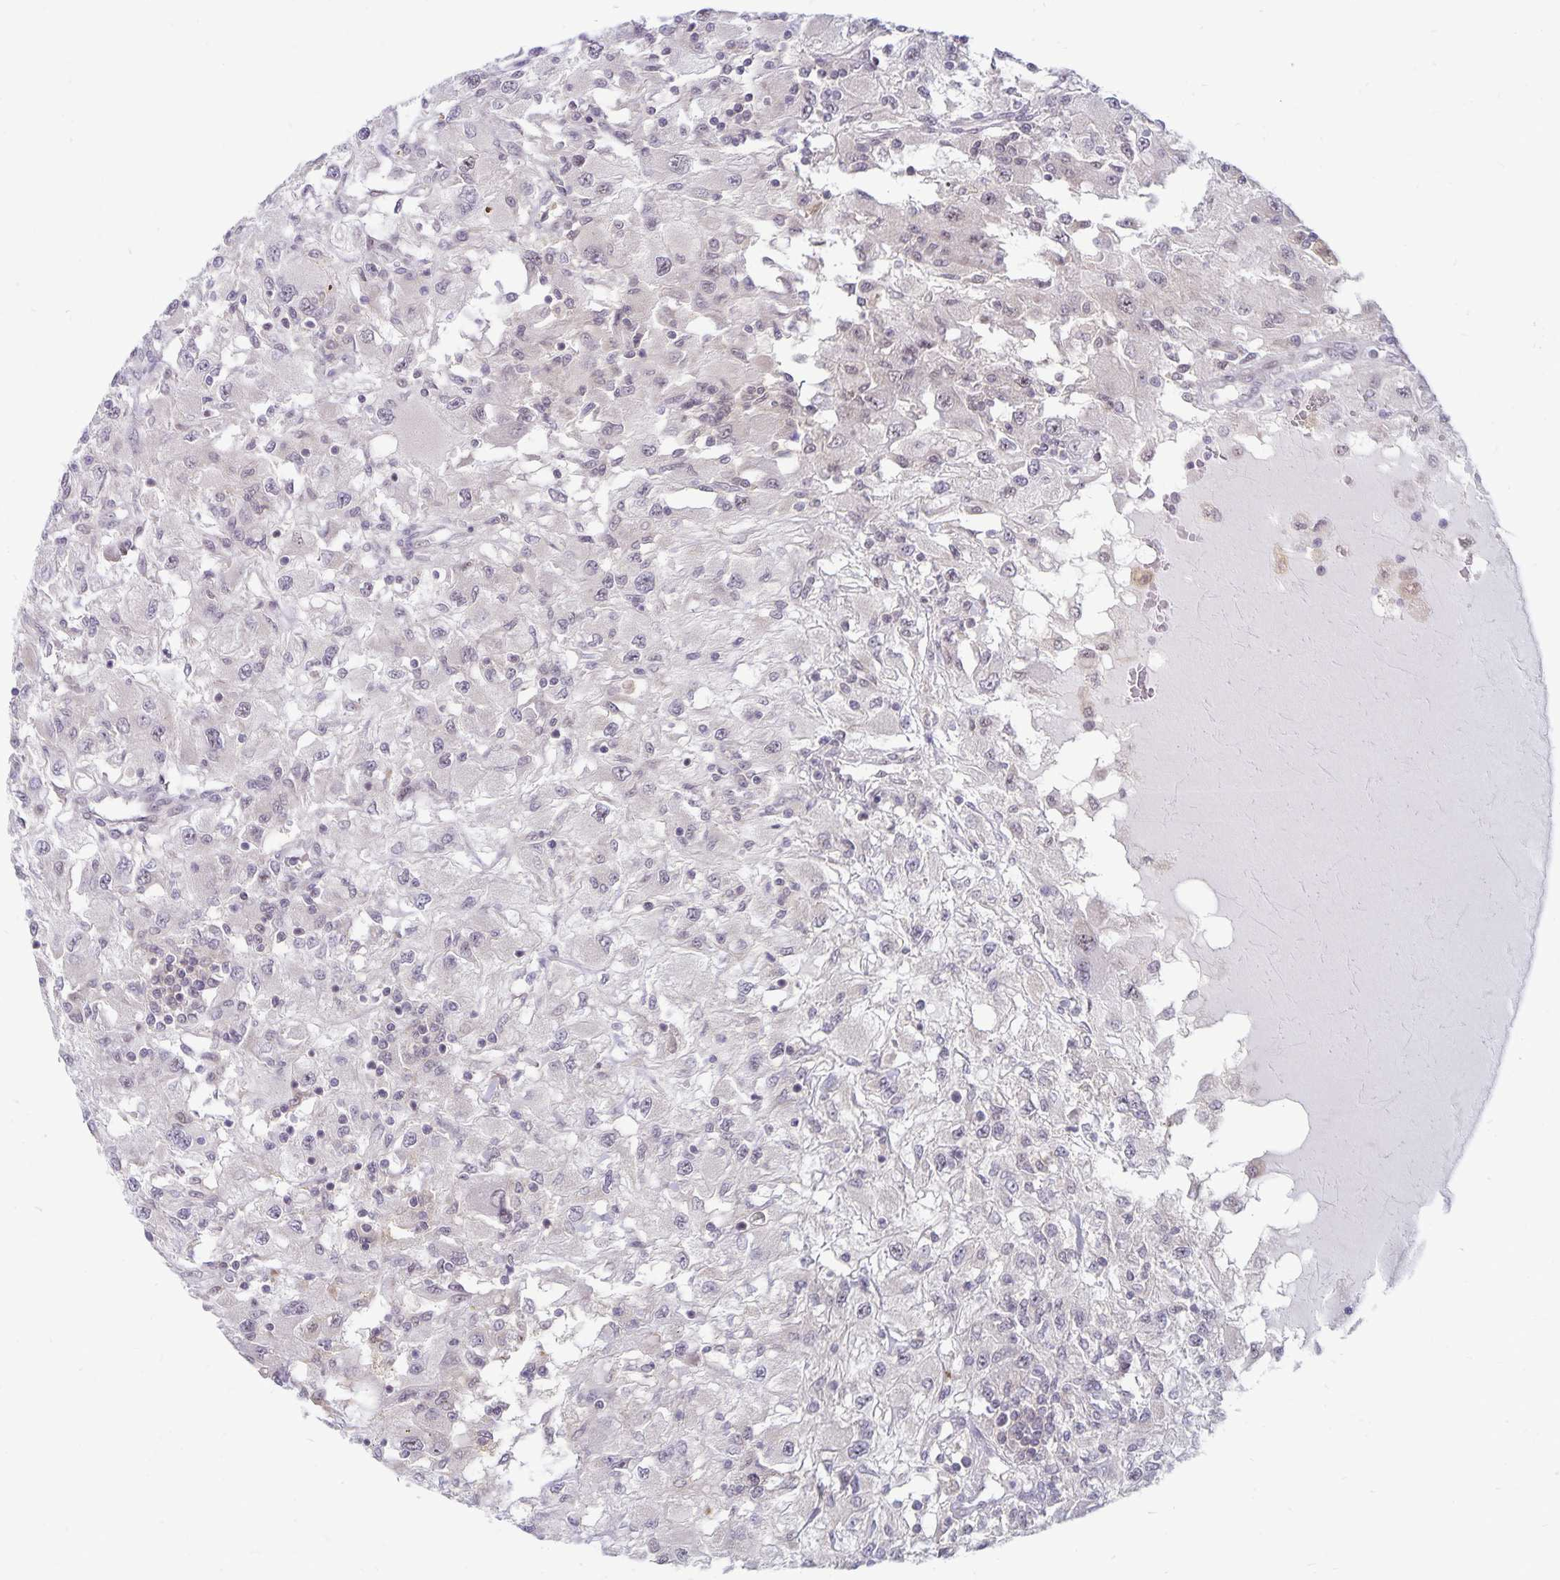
{"staining": {"intensity": "weak", "quantity": "<25%", "location": "nuclear"}, "tissue": "renal cancer", "cell_type": "Tumor cells", "image_type": "cancer", "snomed": [{"axis": "morphology", "description": "Adenocarcinoma, NOS"}, {"axis": "topography", "description": "Kidney"}], "caption": "Immunohistochemistry image of neoplastic tissue: renal adenocarcinoma stained with DAB (3,3'-diaminobenzidine) exhibits no significant protein positivity in tumor cells.", "gene": "EXOC6B", "patient": {"sex": "female", "age": 67}}